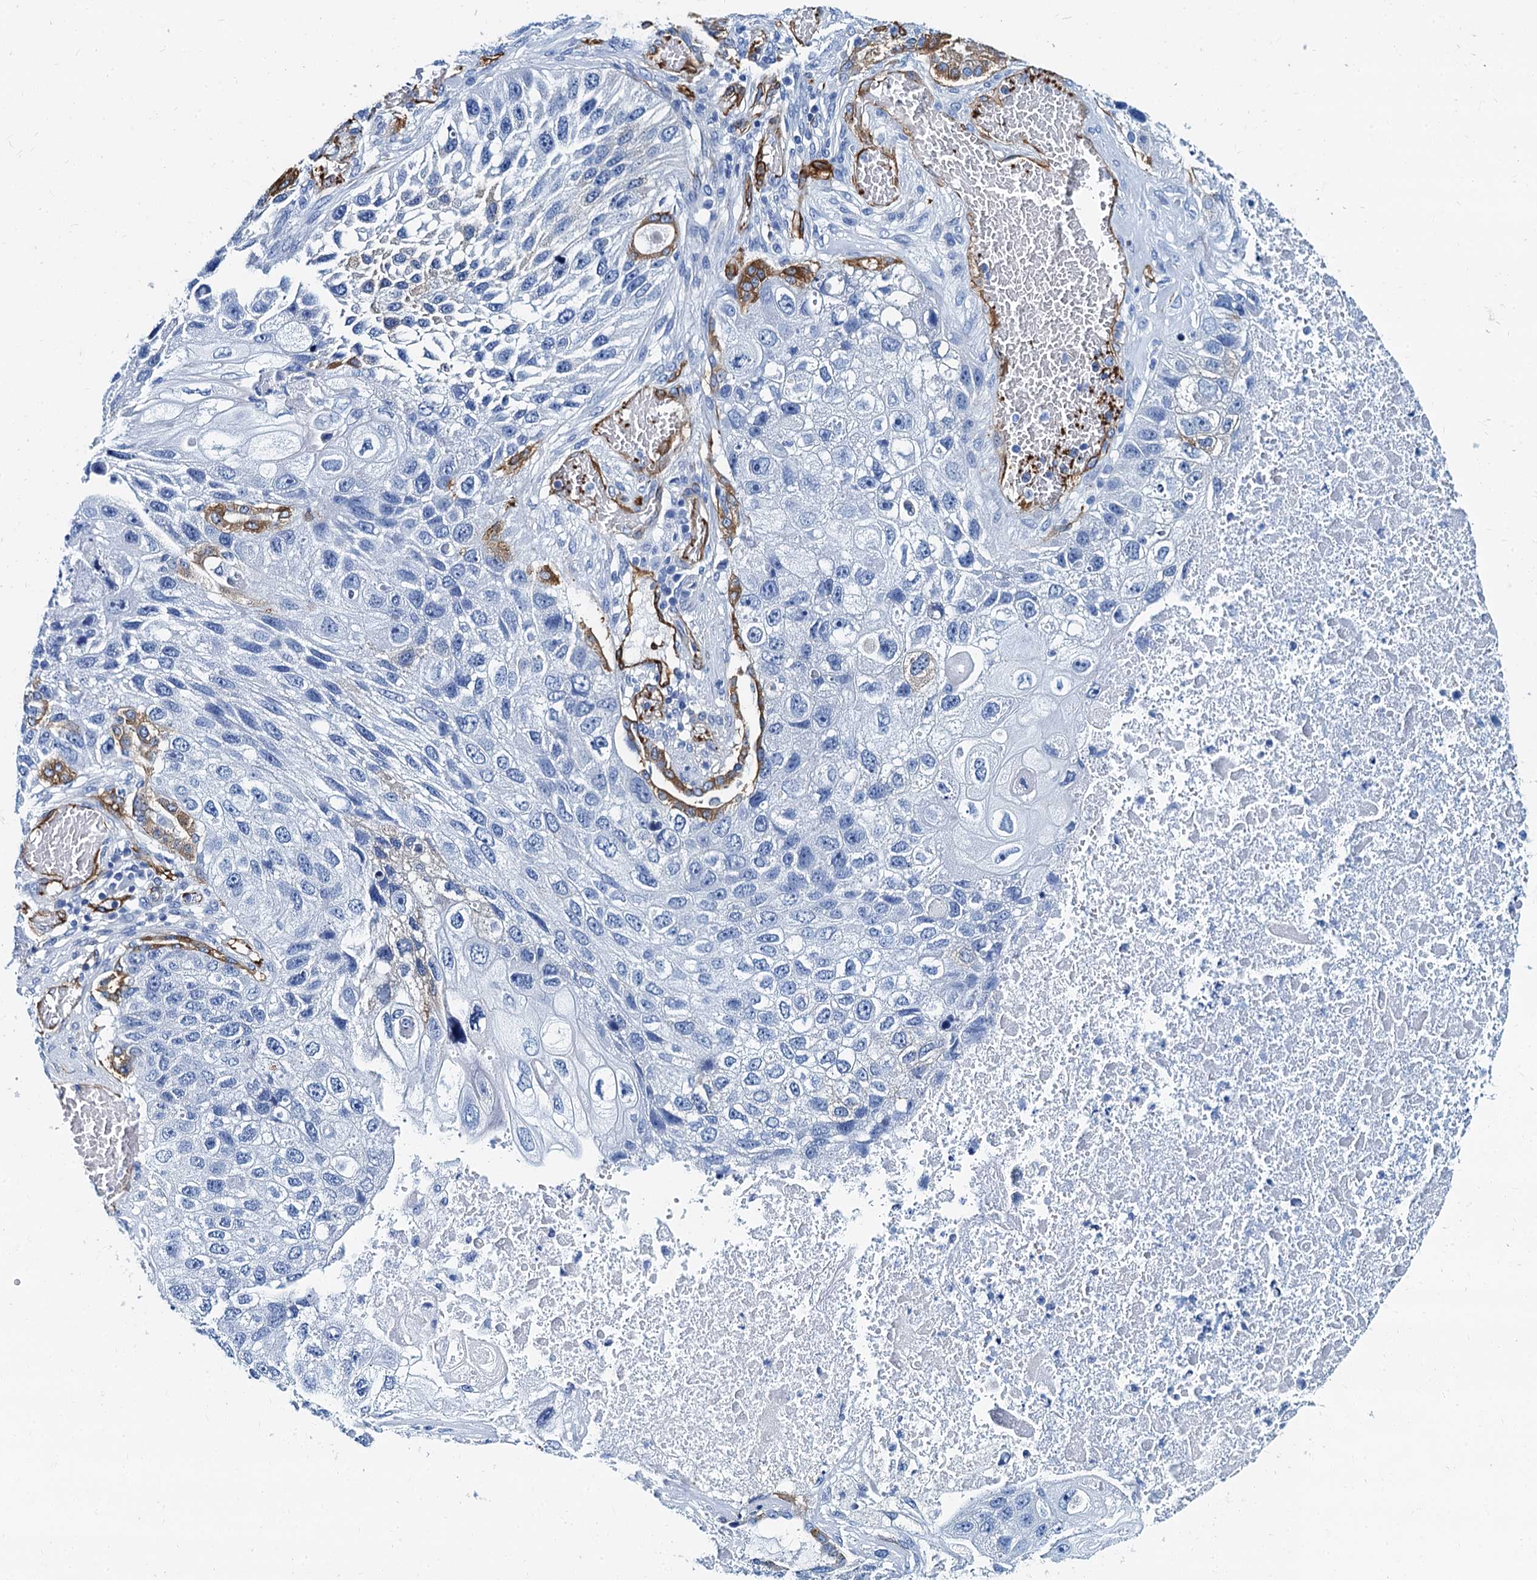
{"staining": {"intensity": "negative", "quantity": "none", "location": "none"}, "tissue": "lung cancer", "cell_type": "Tumor cells", "image_type": "cancer", "snomed": [{"axis": "morphology", "description": "Squamous cell carcinoma, NOS"}, {"axis": "topography", "description": "Lung"}], "caption": "There is no significant expression in tumor cells of squamous cell carcinoma (lung).", "gene": "CAVIN2", "patient": {"sex": "male", "age": 61}}